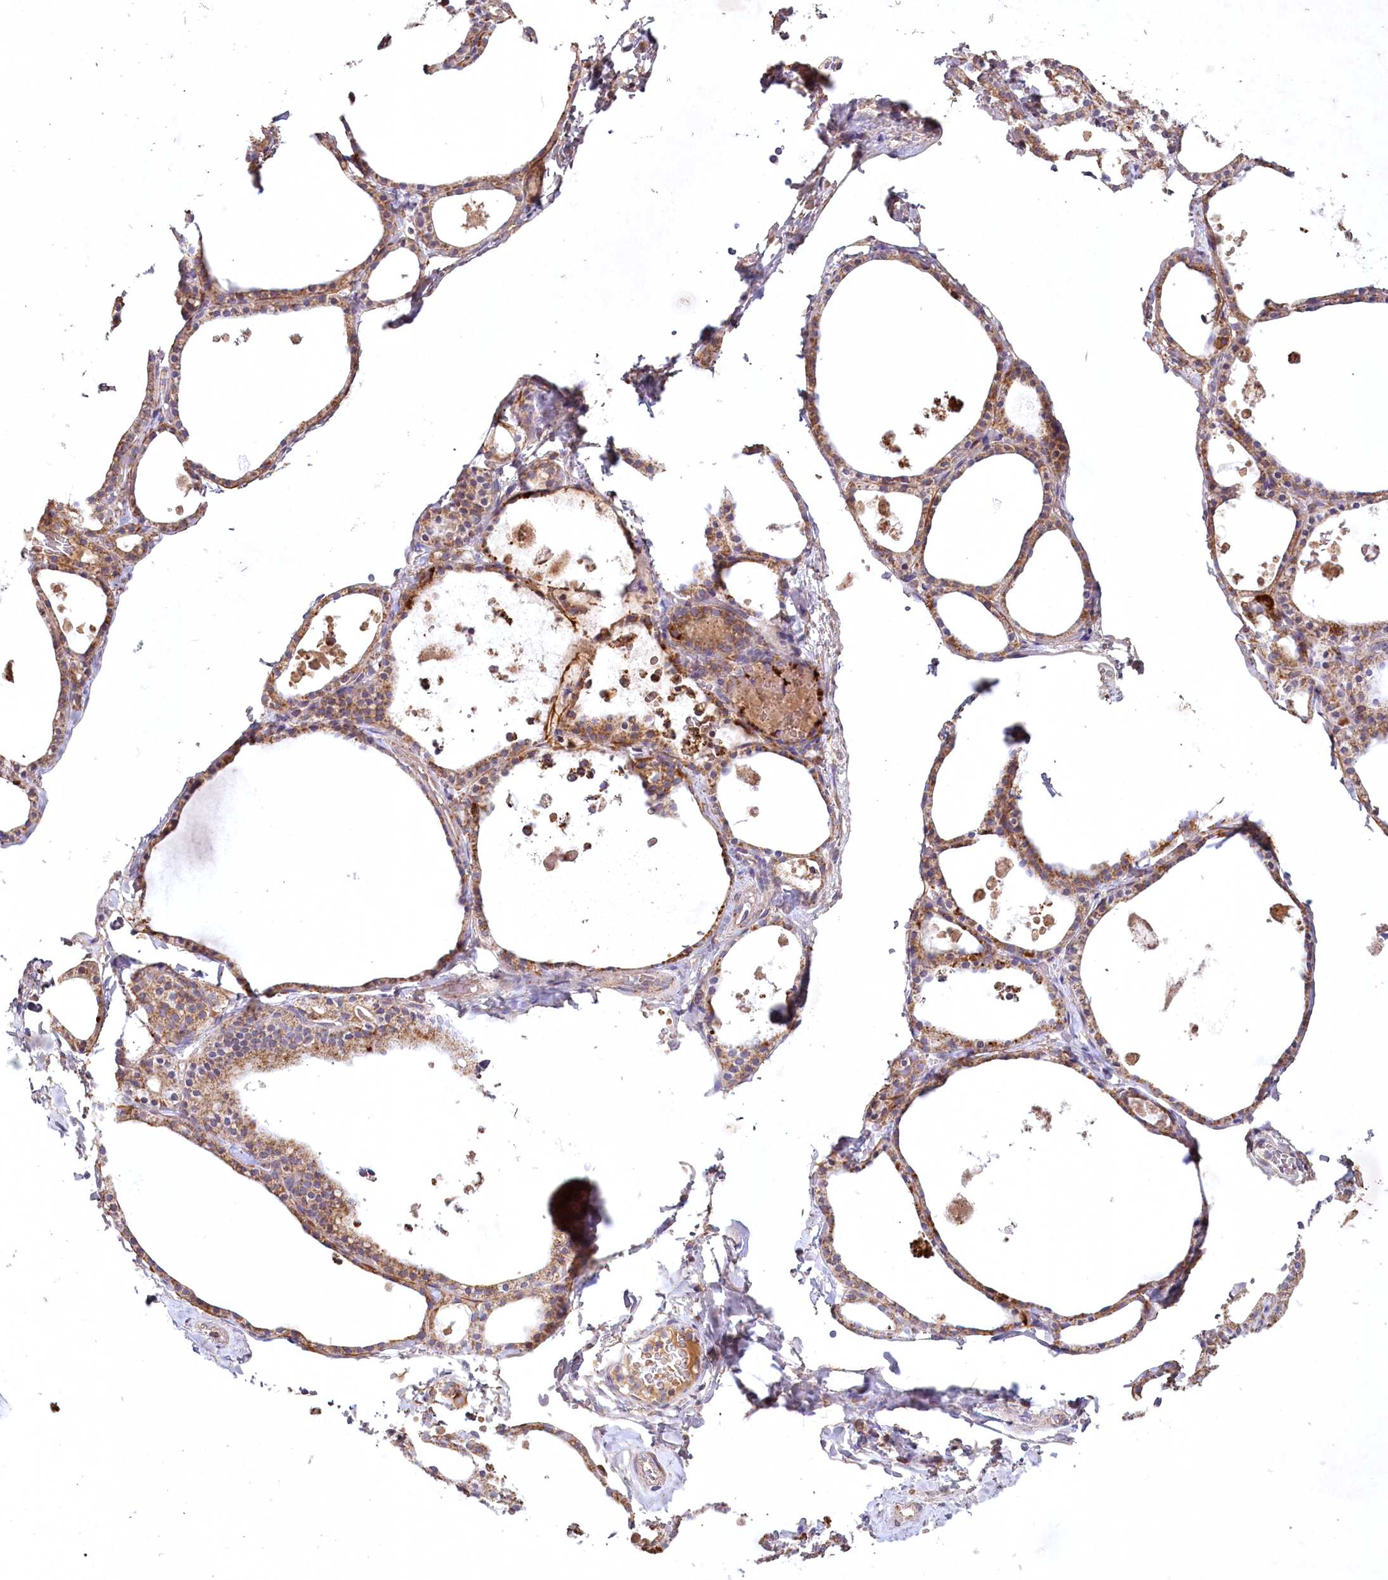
{"staining": {"intensity": "moderate", "quantity": ">75%", "location": "cytoplasmic/membranous"}, "tissue": "thyroid gland", "cell_type": "Glandular cells", "image_type": "normal", "snomed": [{"axis": "morphology", "description": "Normal tissue, NOS"}, {"axis": "topography", "description": "Thyroid gland"}], "caption": "Benign thyroid gland exhibits moderate cytoplasmic/membranous staining in approximately >75% of glandular cells.", "gene": "MRPL44", "patient": {"sex": "male", "age": 56}}